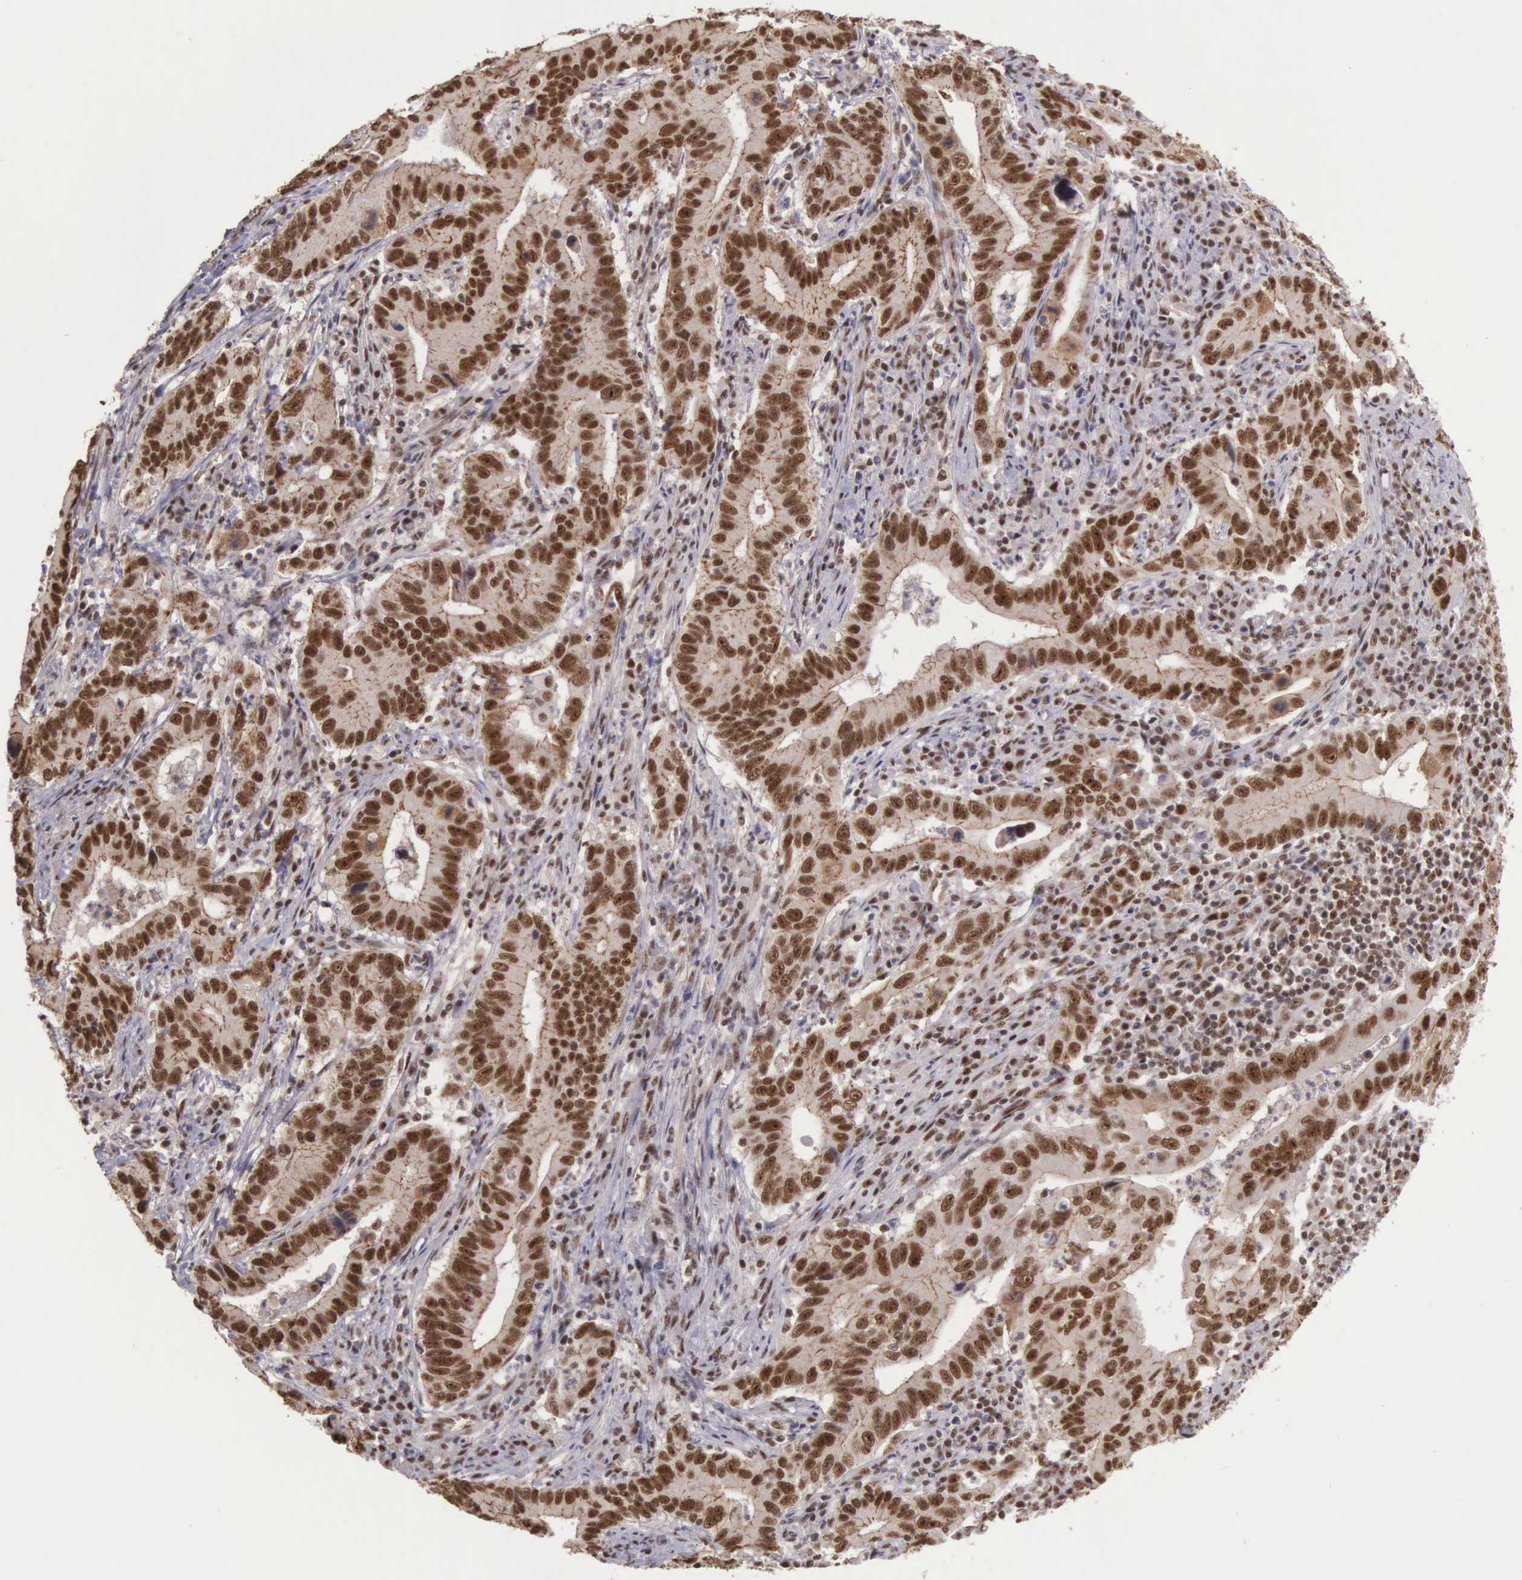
{"staining": {"intensity": "strong", "quantity": ">75%", "location": "cytoplasmic/membranous,nuclear"}, "tissue": "stomach cancer", "cell_type": "Tumor cells", "image_type": "cancer", "snomed": [{"axis": "morphology", "description": "Adenocarcinoma, NOS"}, {"axis": "topography", "description": "Stomach, upper"}], "caption": "Protein analysis of adenocarcinoma (stomach) tissue demonstrates strong cytoplasmic/membranous and nuclear staining in about >75% of tumor cells.", "gene": "POLR2F", "patient": {"sex": "male", "age": 63}}